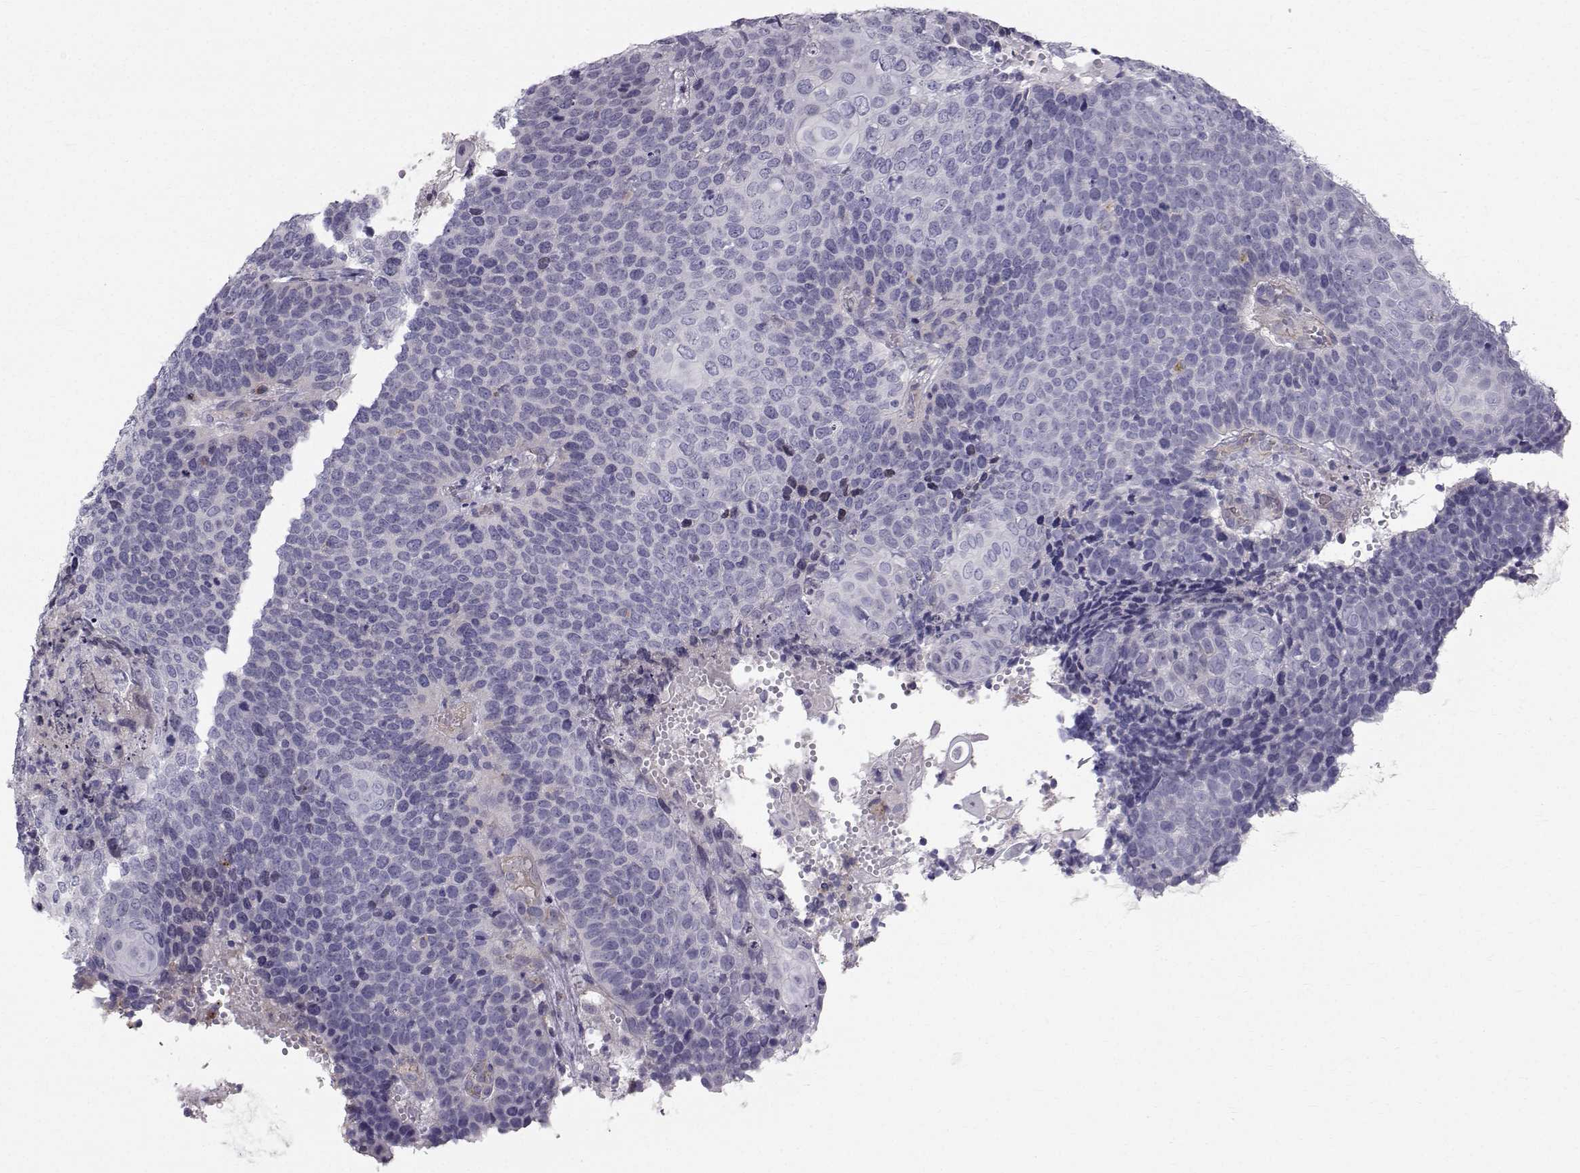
{"staining": {"intensity": "moderate", "quantity": "<25%", "location": "cytoplasmic/membranous"}, "tissue": "cervical cancer", "cell_type": "Tumor cells", "image_type": "cancer", "snomed": [{"axis": "morphology", "description": "Squamous cell carcinoma, NOS"}, {"axis": "topography", "description": "Cervix"}], "caption": "Moderate cytoplasmic/membranous protein expression is seen in about <25% of tumor cells in cervical squamous cell carcinoma. The staining is performed using DAB (3,3'-diaminobenzidine) brown chromogen to label protein expression. The nuclei are counter-stained blue using hematoxylin.", "gene": "CALCR", "patient": {"sex": "female", "age": 39}}